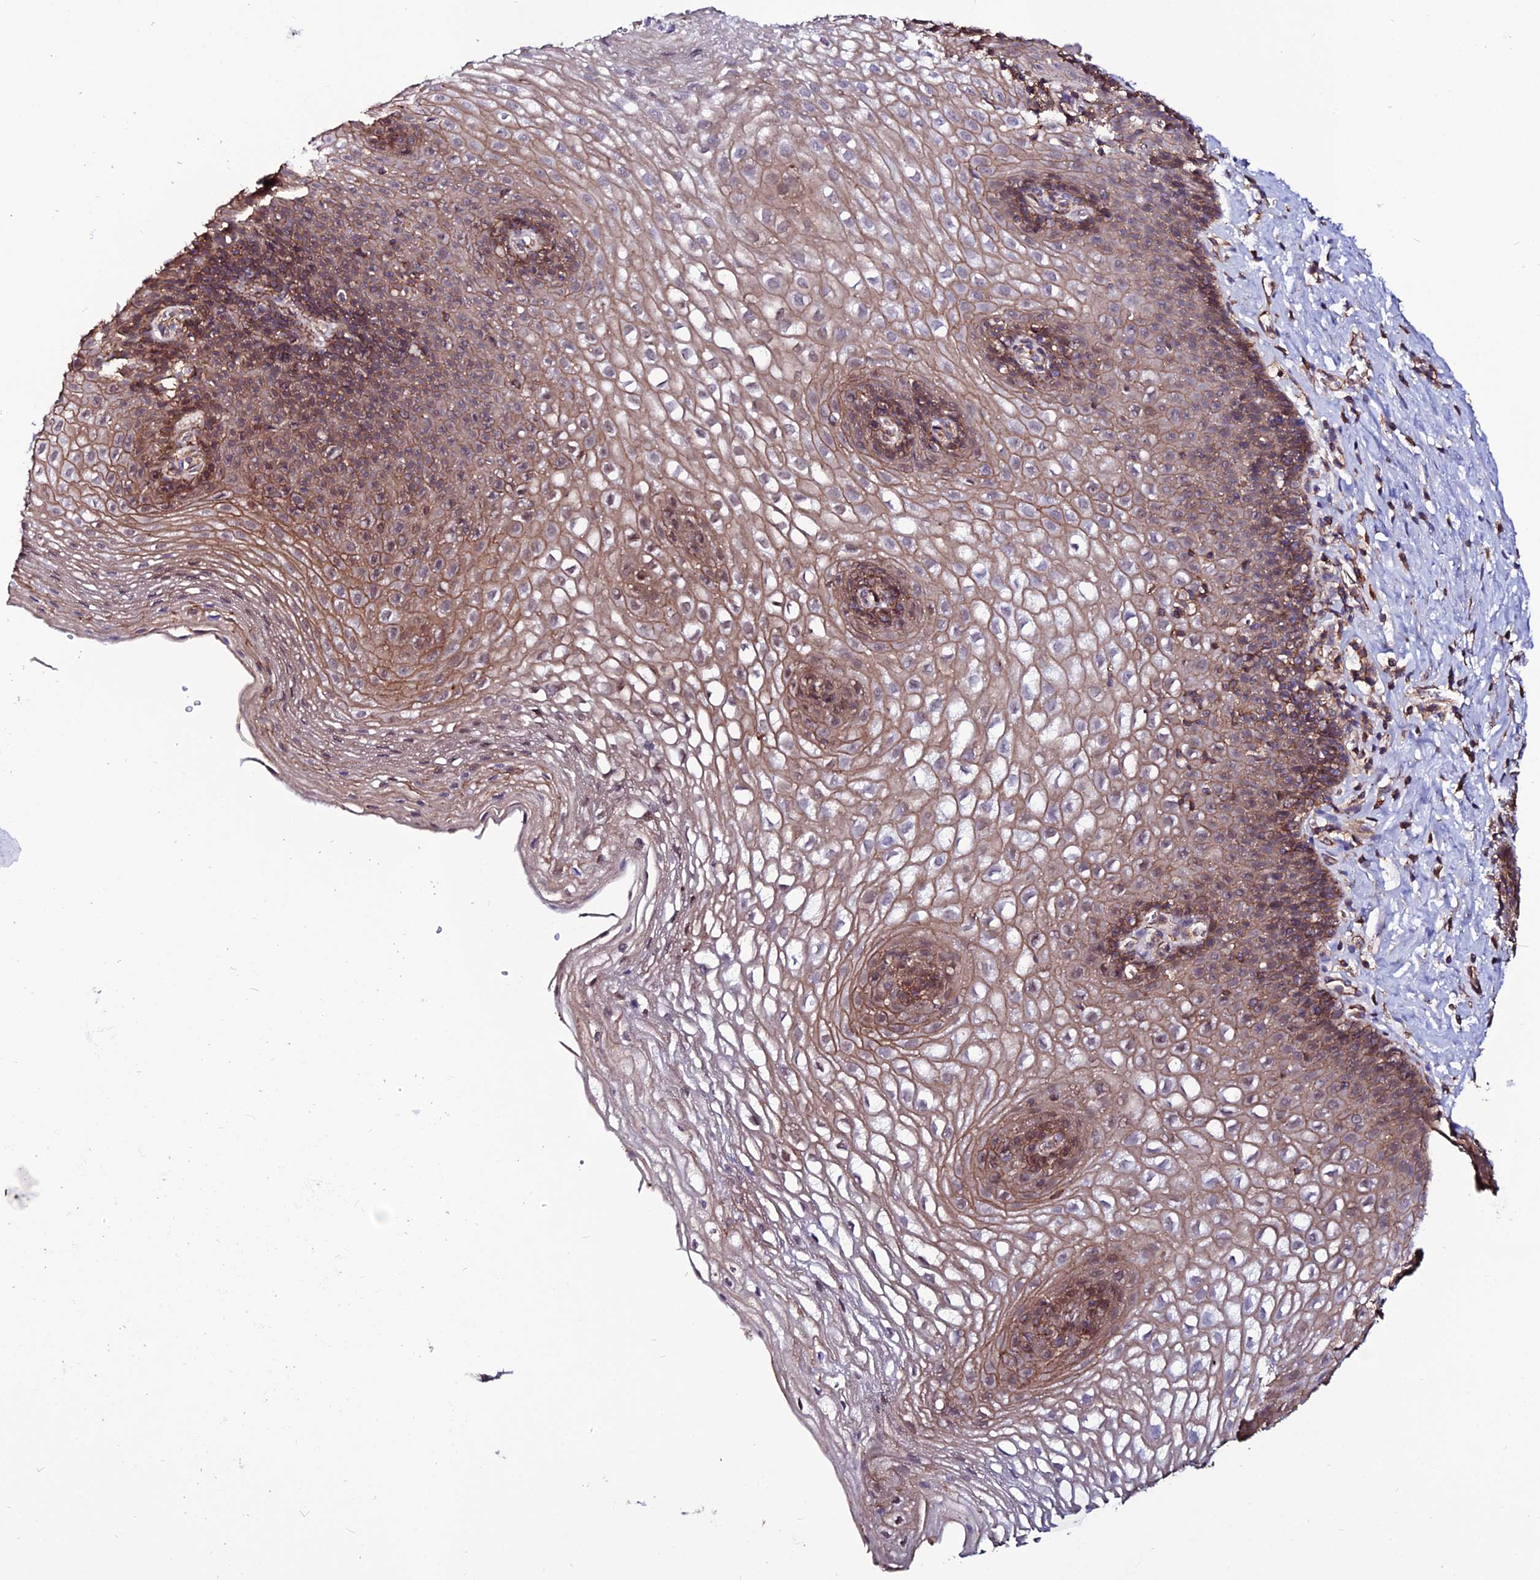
{"staining": {"intensity": "moderate", "quantity": ">75%", "location": "cytoplasmic/membranous"}, "tissue": "esophagus", "cell_type": "Squamous epithelial cells", "image_type": "normal", "snomed": [{"axis": "morphology", "description": "Normal tissue, NOS"}, {"axis": "topography", "description": "Esophagus"}], "caption": "DAB immunohistochemical staining of normal human esophagus shows moderate cytoplasmic/membranous protein positivity in approximately >75% of squamous epithelial cells.", "gene": "USP17L10", "patient": {"sex": "female", "age": 66}}